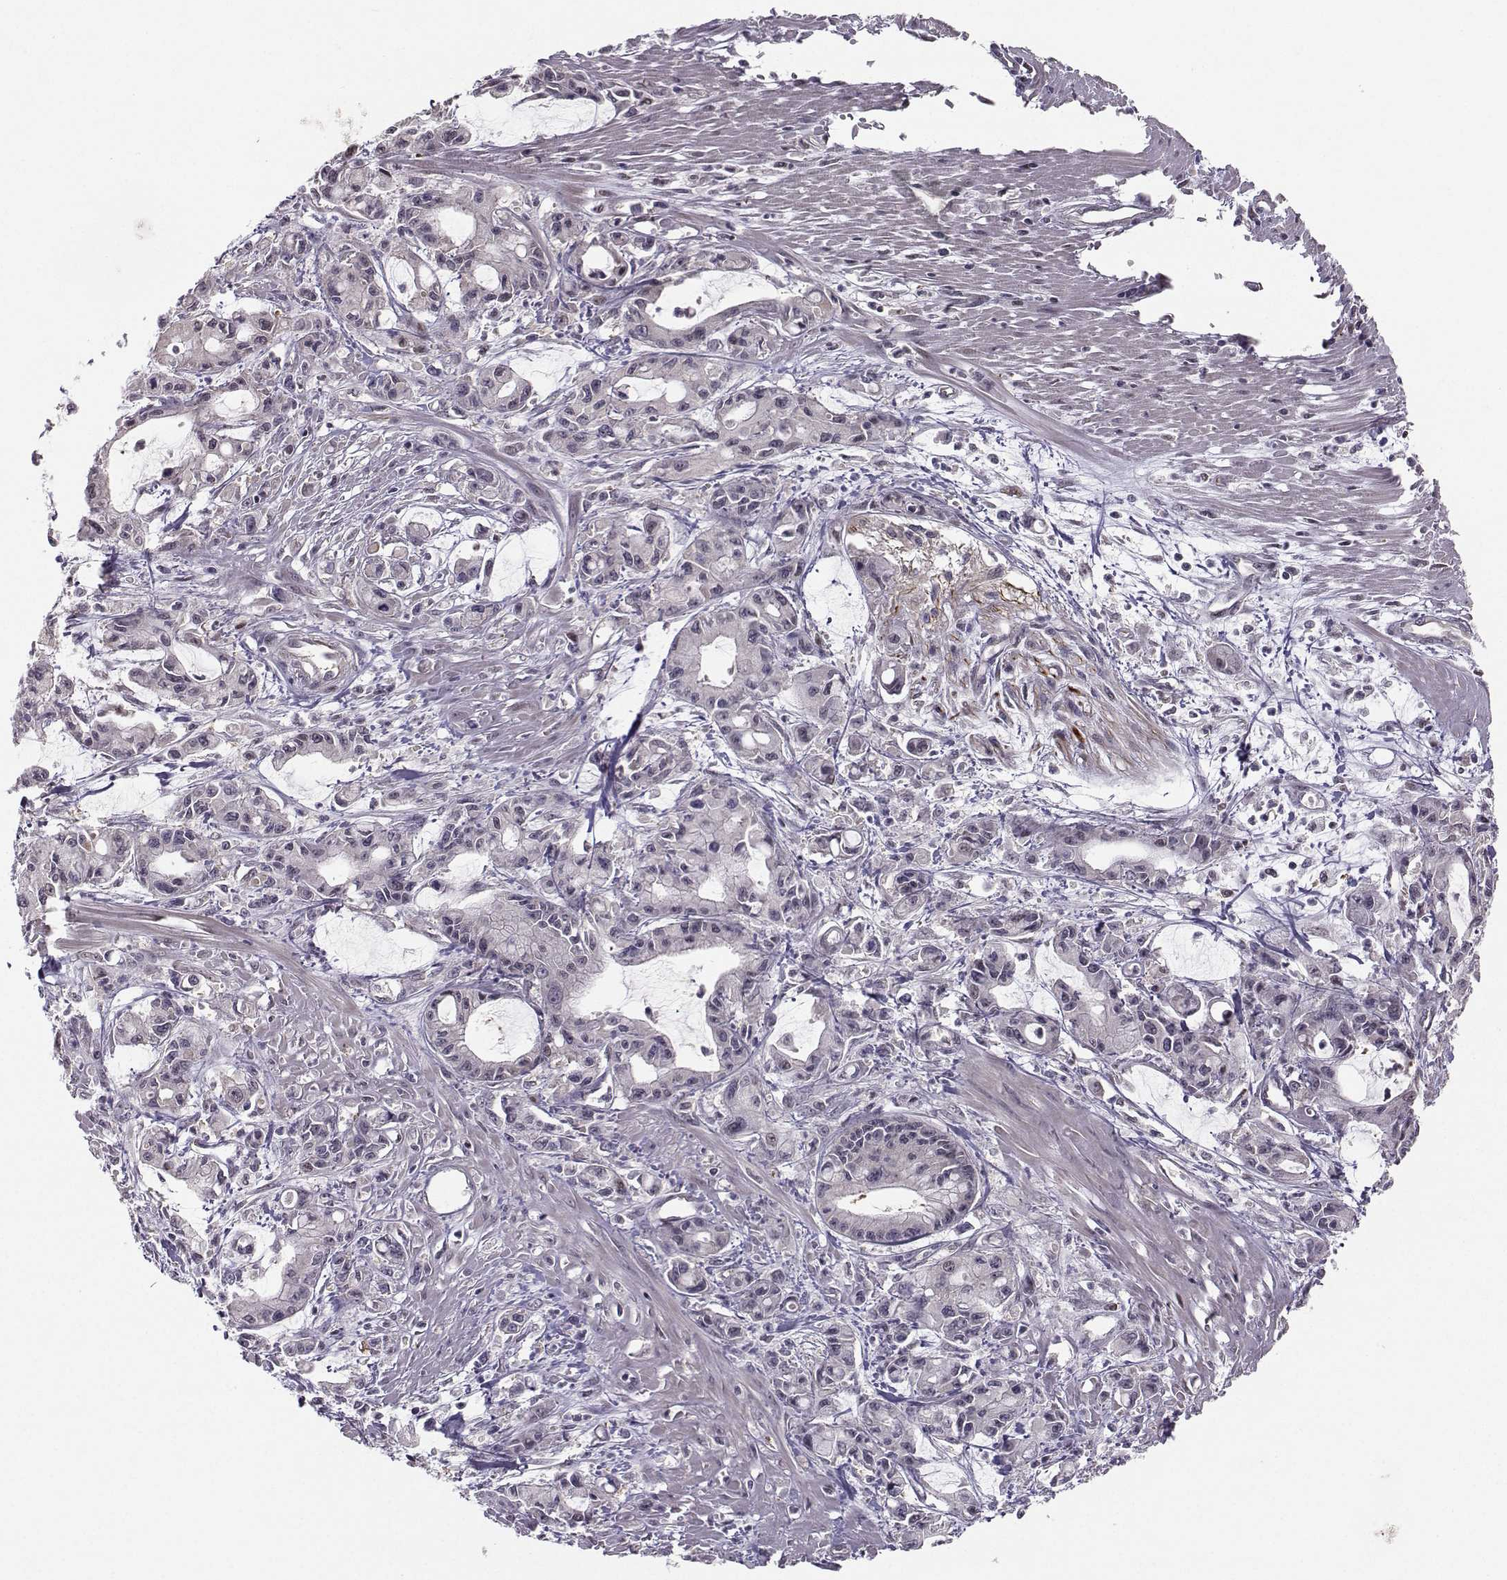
{"staining": {"intensity": "strong", "quantity": "<25%", "location": "cytoplasmic/membranous"}, "tissue": "pancreatic cancer", "cell_type": "Tumor cells", "image_type": "cancer", "snomed": [{"axis": "morphology", "description": "Adenocarcinoma, NOS"}, {"axis": "topography", "description": "Pancreas"}], "caption": "Protein analysis of adenocarcinoma (pancreatic) tissue demonstrates strong cytoplasmic/membranous staining in approximately <25% of tumor cells. The staining was performed using DAB (3,3'-diaminobenzidine), with brown indicating positive protein expression. Nuclei are stained blue with hematoxylin.", "gene": "PKP2", "patient": {"sex": "male", "age": 48}}